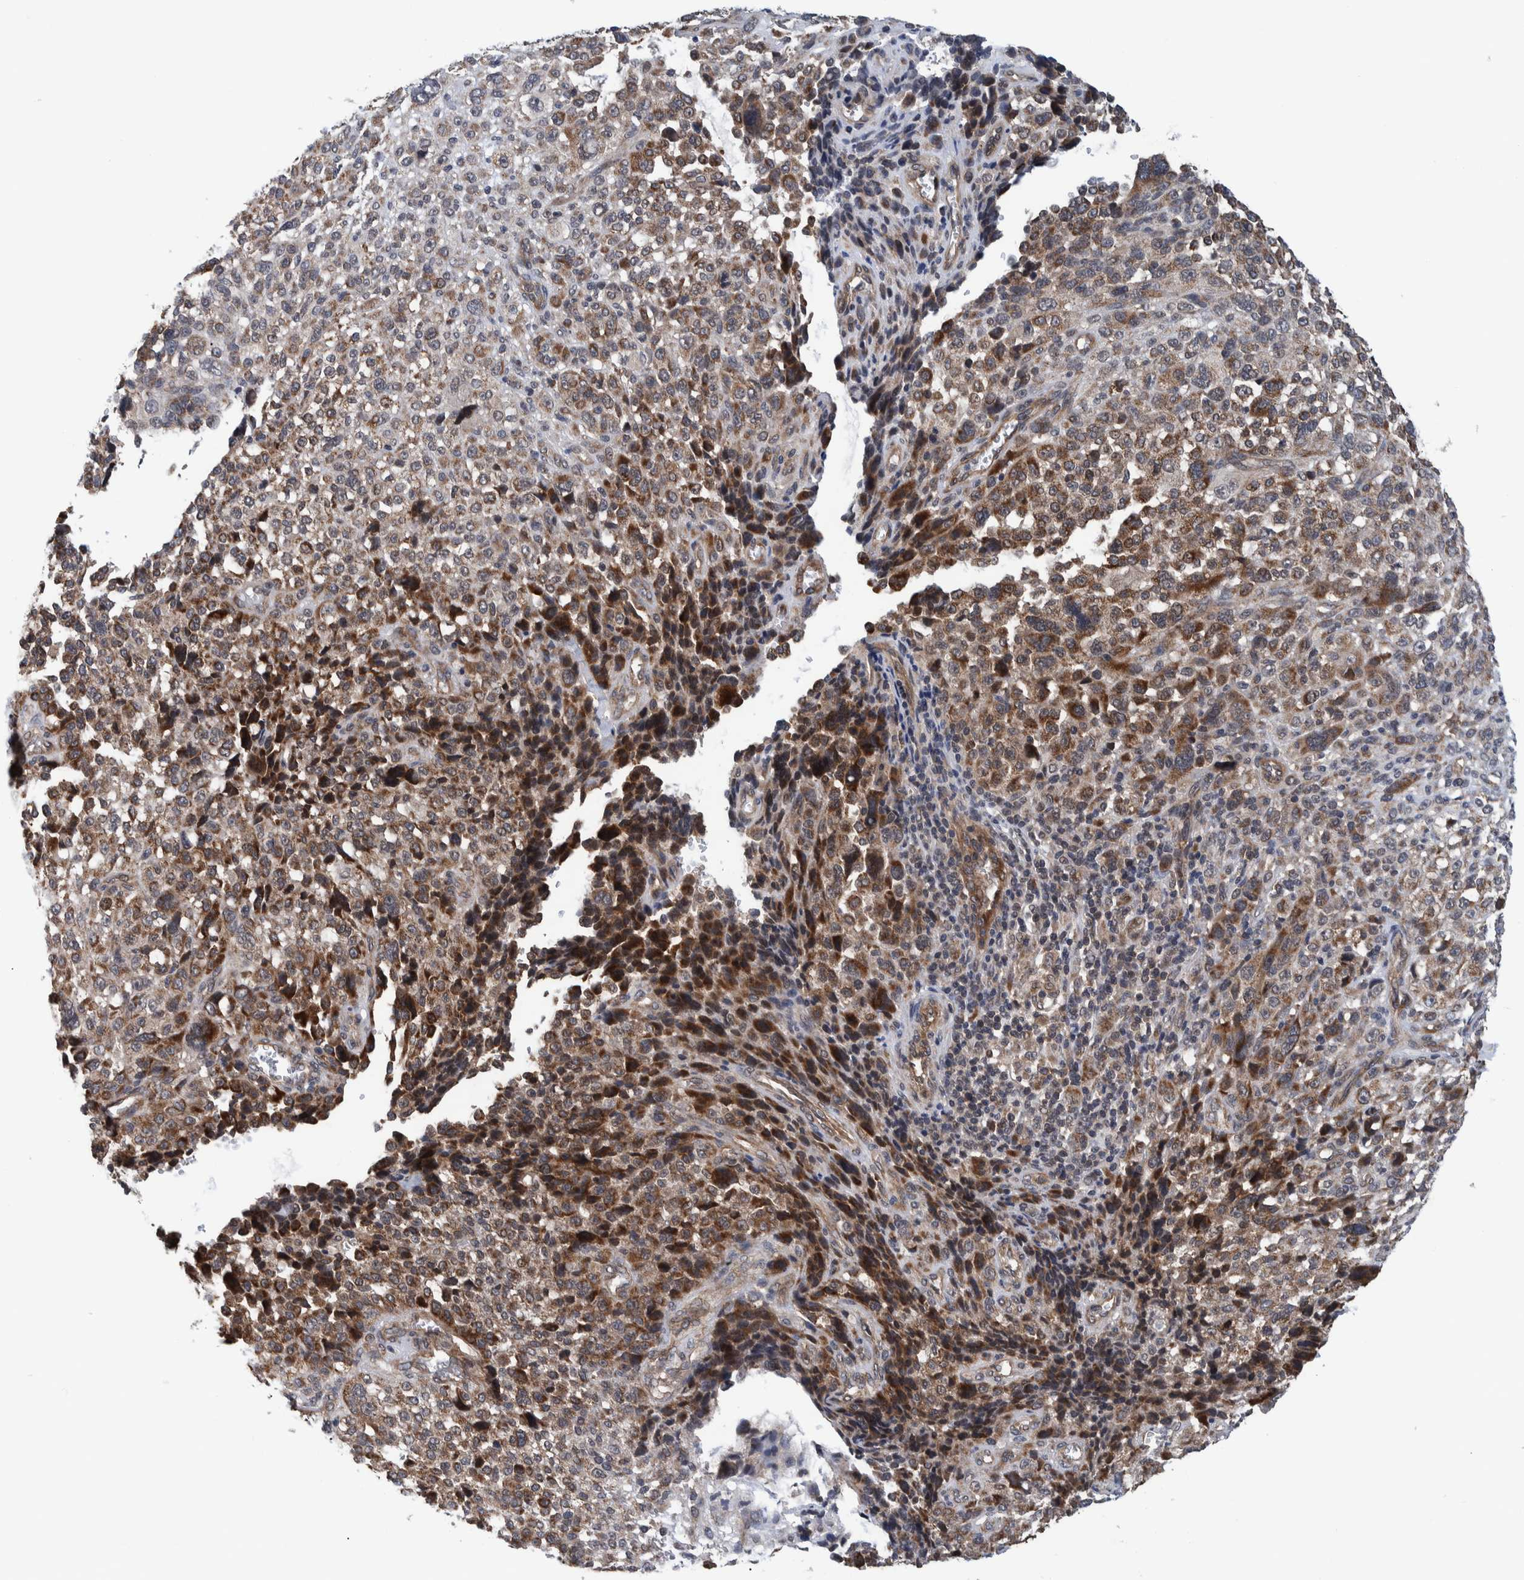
{"staining": {"intensity": "moderate", "quantity": ">75%", "location": "cytoplasmic/membranous"}, "tissue": "melanoma", "cell_type": "Tumor cells", "image_type": "cancer", "snomed": [{"axis": "morphology", "description": "Malignant melanoma, NOS"}, {"axis": "topography", "description": "Skin"}], "caption": "Protein expression analysis of human melanoma reveals moderate cytoplasmic/membranous positivity in approximately >75% of tumor cells.", "gene": "MRPS7", "patient": {"sex": "female", "age": 55}}